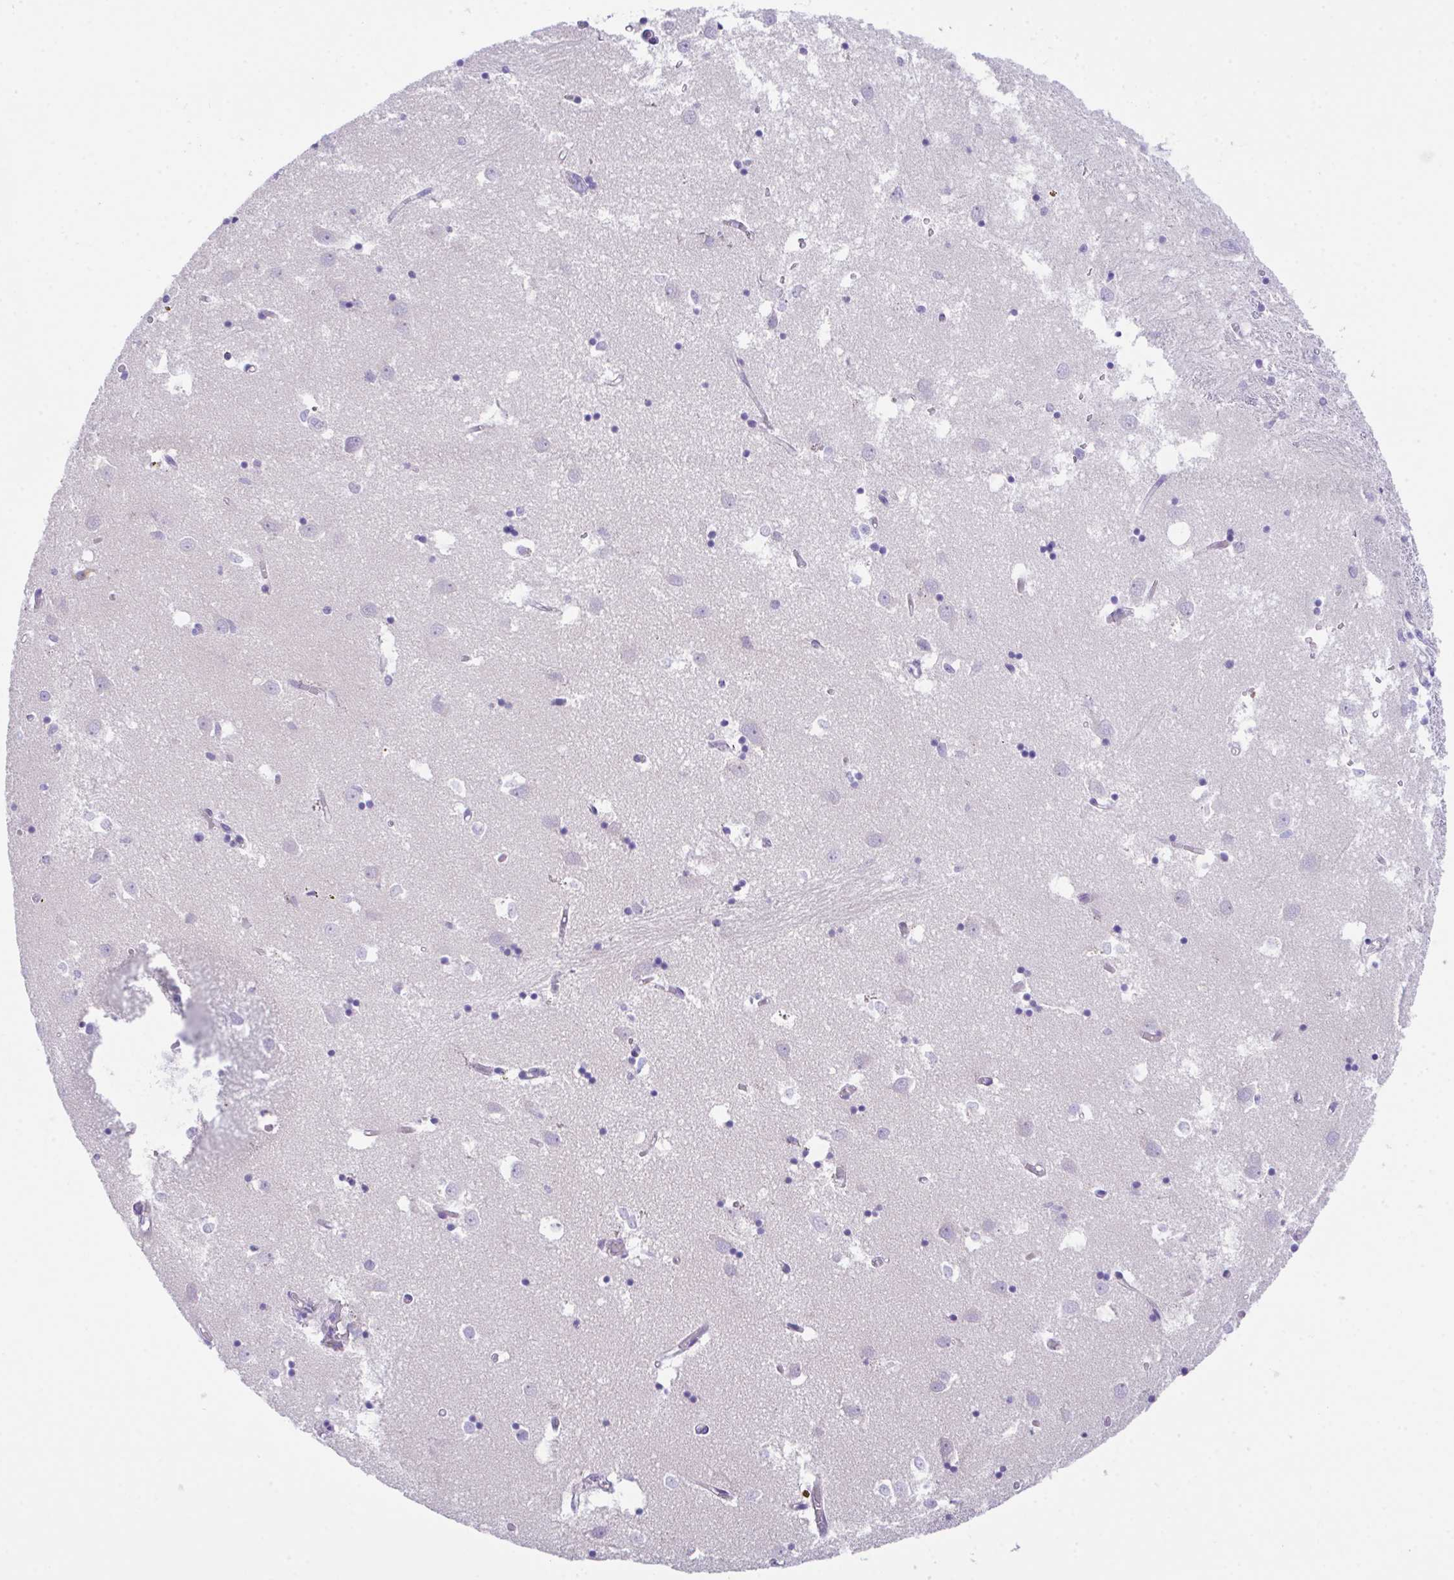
{"staining": {"intensity": "negative", "quantity": "none", "location": "none"}, "tissue": "caudate", "cell_type": "Glial cells", "image_type": "normal", "snomed": [{"axis": "morphology", "description": "Normal tissue, NOS"}, {"axis": "topography", "description": "Lateral ventricle wall"}], "caption": "Caudate stained for a protein using immunohistochemistry reveals no staining glial cells.", "gene": "SLC16A6", "patient": {"sex": "male", "age": 70}}